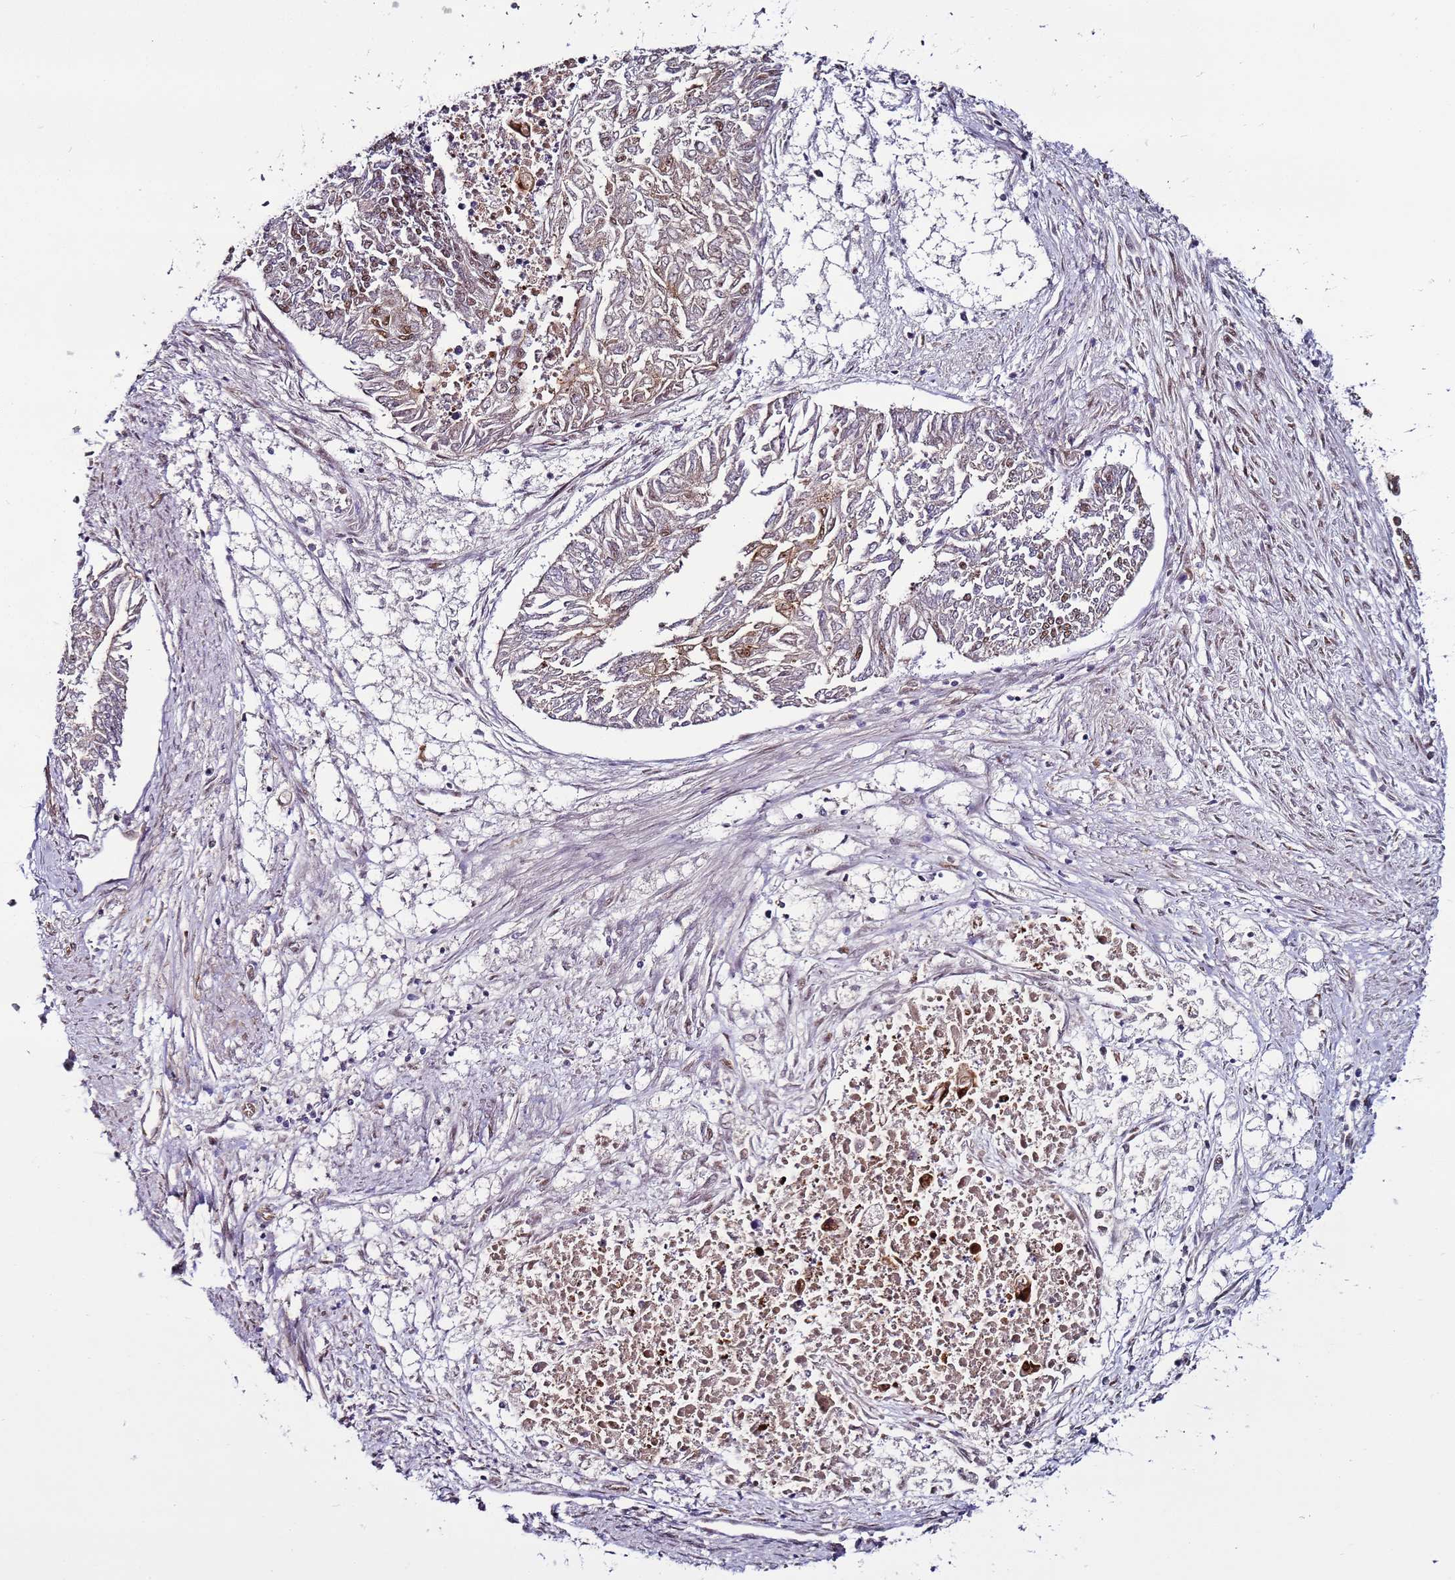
{"staining": {"intensity": "moderate", "quantity": "25%-75%", "location": "nuclear"}, "tissue": "endometrial cancer", "cell_type": "Tumor cells", "image_type": "cancer", "snomed": [{"axis": "morphology", "description": "Adenocarcinoma, NOS"}, {"axis": "topography", "description": "Endometrium"}], "caption": "The histopathology image demonstrates immunohistochemical staining of endometrial cancer (adenocarcinoma). There is moderate nuclear expression is seen in about 25%-75% of tumor cells.", "gene": "PSMA7", "patient": {"sex": "female", "age": 32}}